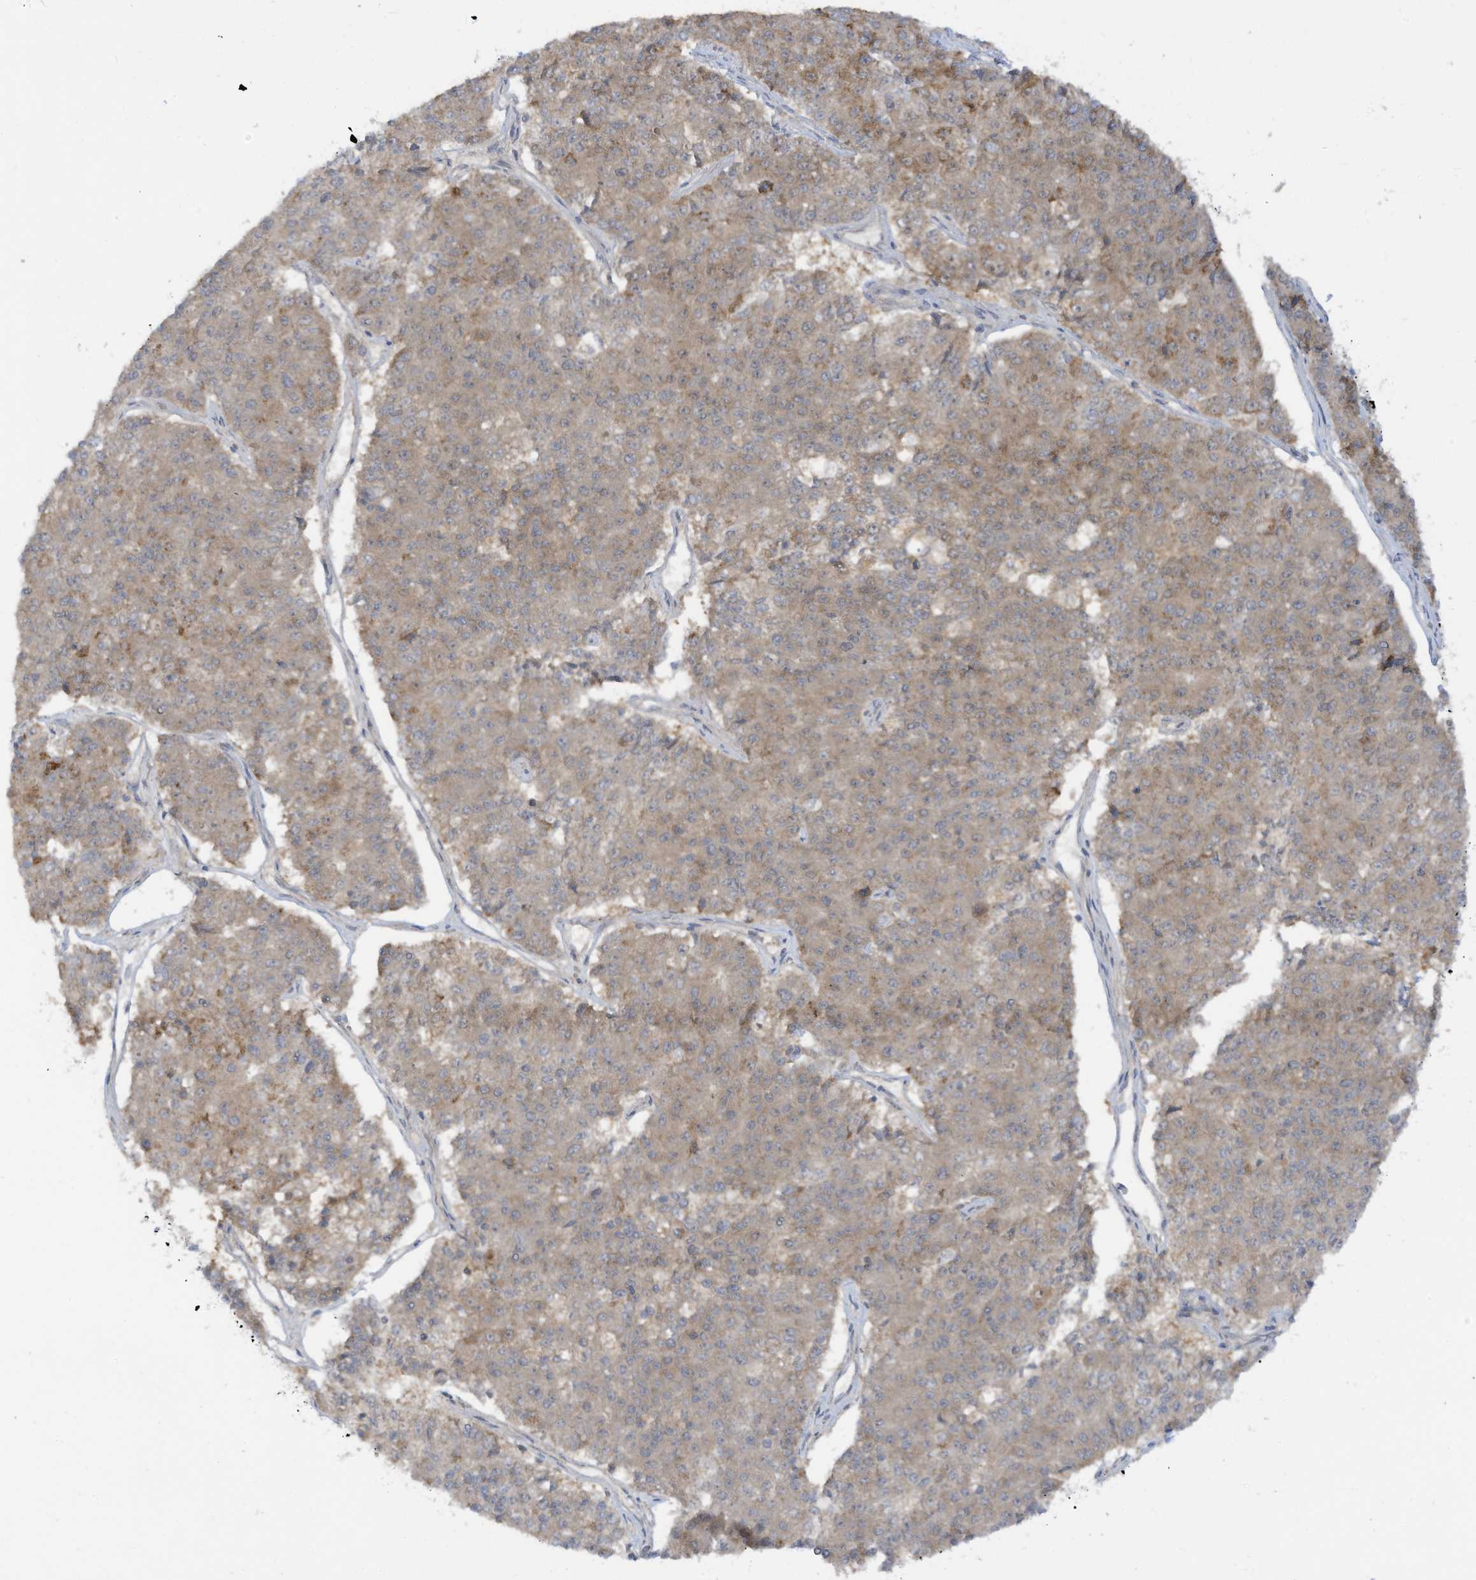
{"staining": {"intensity": "weak", "quantity": "25%-75%", "location": "cytoplasmic/membranous"}, "tissue": "pancreatic cancer", "cell_type": "Tumor cells", "image_type": "cancer", "snomed": [{"axis": "morphology", "description": "Adenocarcinoma, NOS"}, {"axis": "topography", "description": "Pancreas"}], "caption": "Protein staining shows weak cytoplasmic/membranous staining in about 25%-75% of tumor cells in adenocarcinoma (pancreatic).", "gene": "LRRN2", "patient": {"sex": "male", "age": 50}}